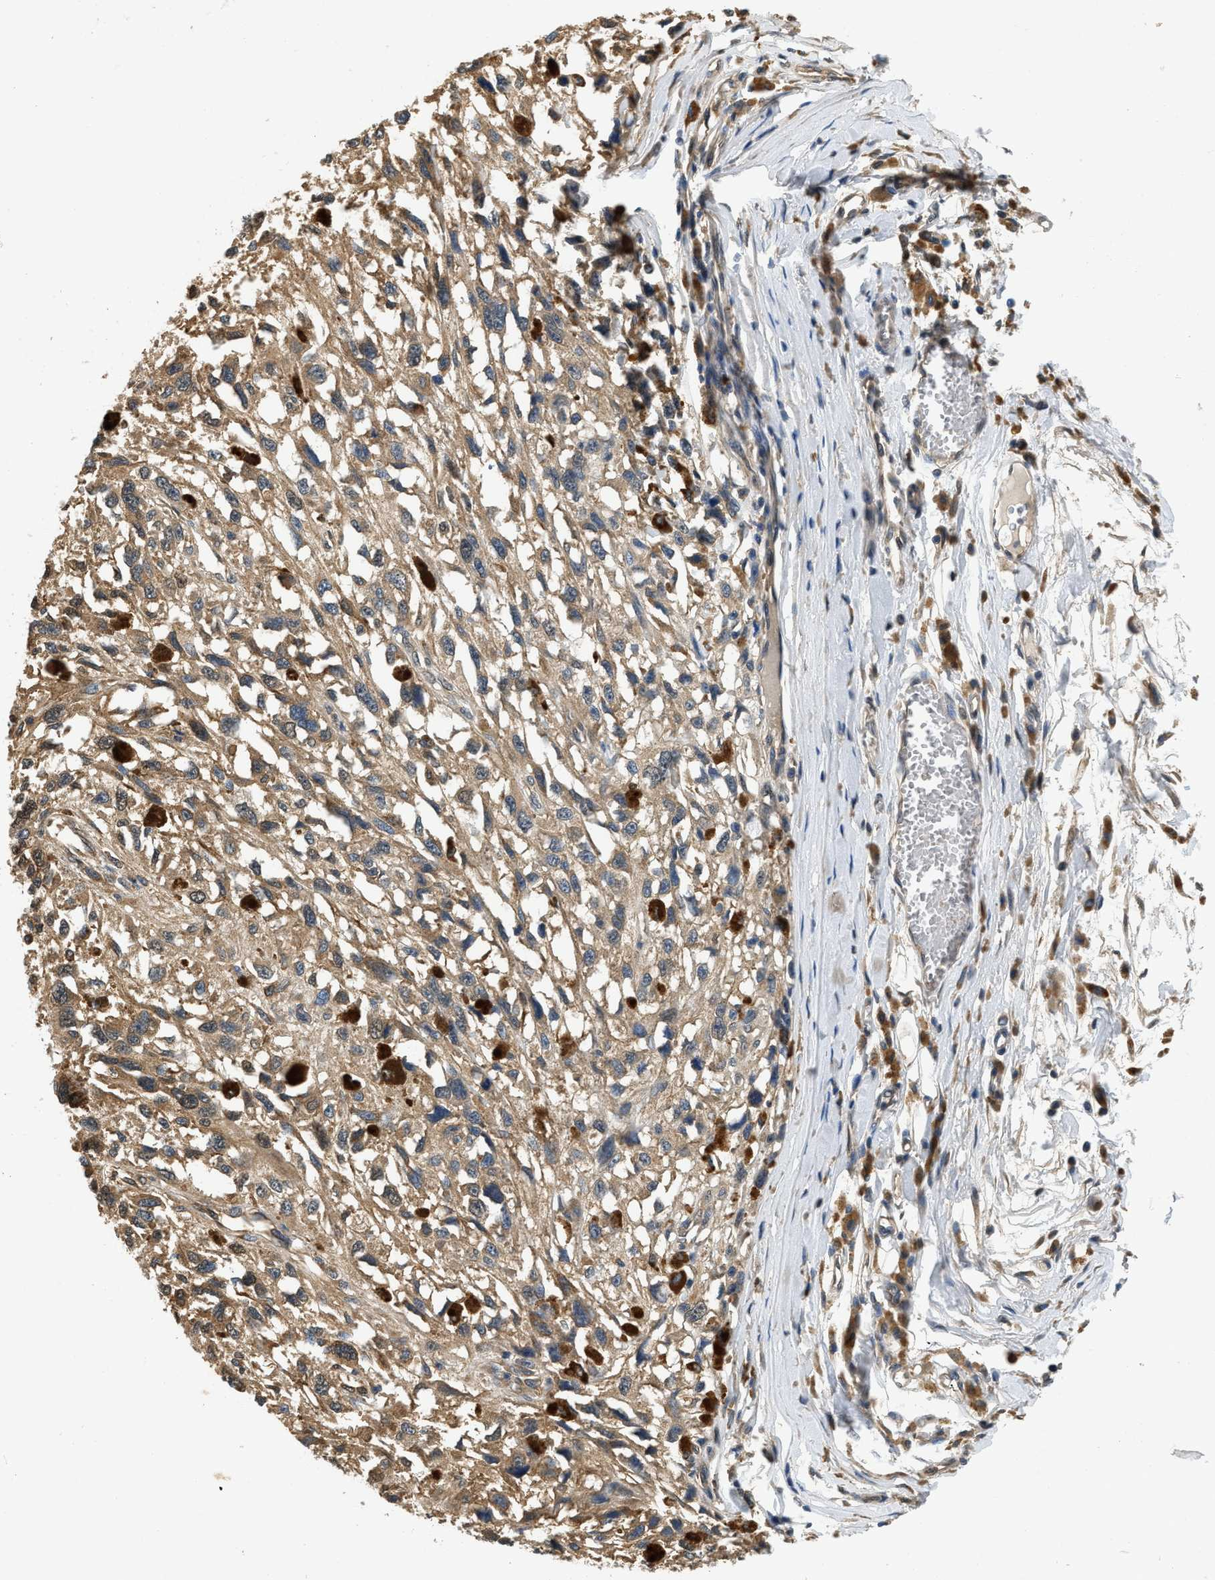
{"staining": {"intensity": "weak", "quantity": ">75%", "location": "cytoplasmic/membranous"}, "tissue": "melanoma", "cell_type": "Tumor cells", "image_type": "cancer", "snomed": [{"axis": "morphology", "description": "Malignant melanoma, Metastatic site"}, {"axis": "topography", "description": "Lymph node"}], "caption": "A brown stain highlights weak cytoplasmic/membranous staining of a protein in melanoma tumor cells. Nuclei are stained in blue.", "gene": "BCL7C", "patient": {"sex": "male", "age": 59}}